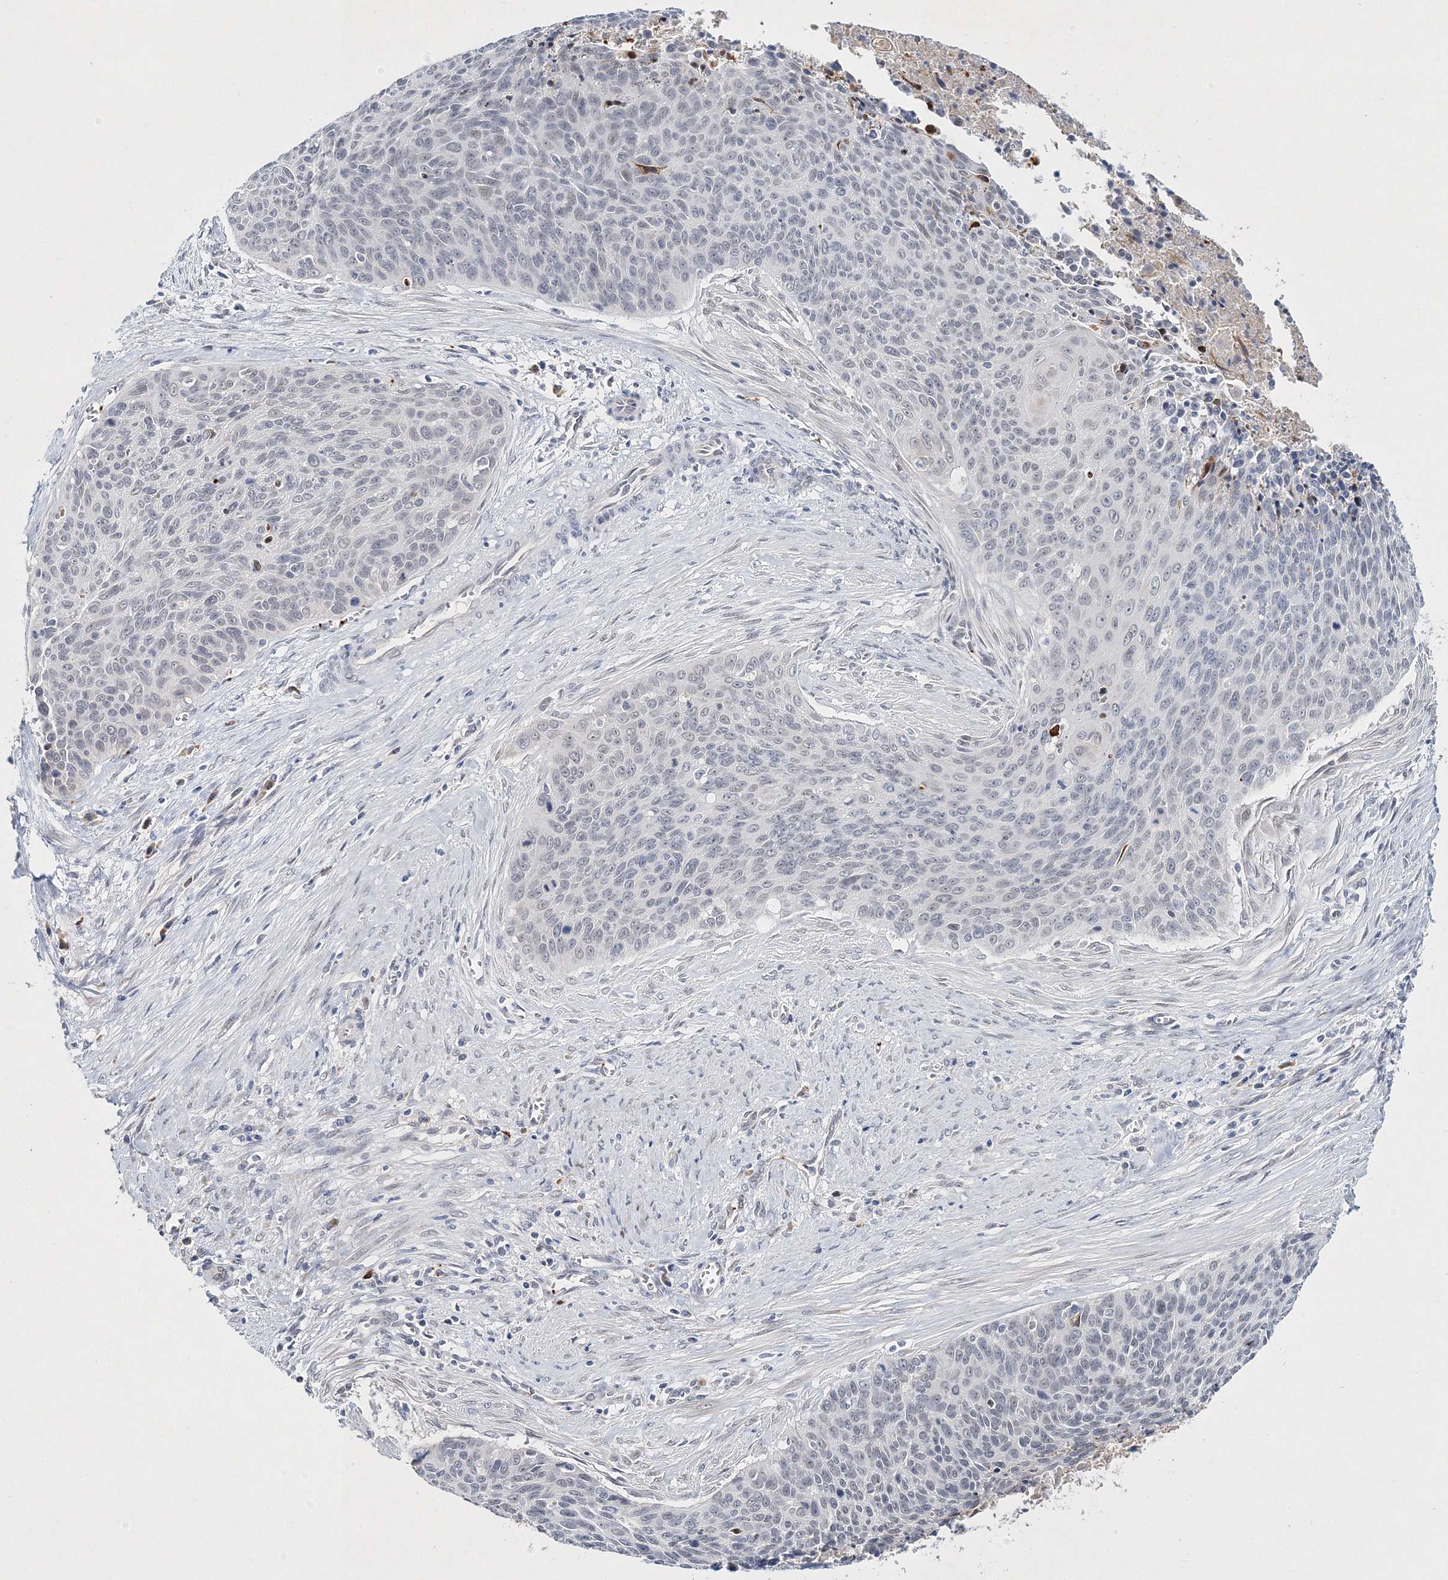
{"staining": {"intensity": "negative", "quantity": "none", "location": "none"}, "tissue": "cervical cancer", "cell_type": "Tumor cells", "image_type": "cancer", "snomed": [{"axis": "morphology", "description": "Squamous cell carcinoma, NOS"}, {"axis": "topography", "description": "Cervix"}], "caption": "Tumor cells are negative for brown protein staining in squamous cell carcinoma (cervical). The staining was performed using DAB to visualize the protein expression in brown, while the nuclei were stained in blue with hematoxylin (Magnification: 20x).", "gene": "MYOZ2", "patient": {"sex": "female", "age": 55}}